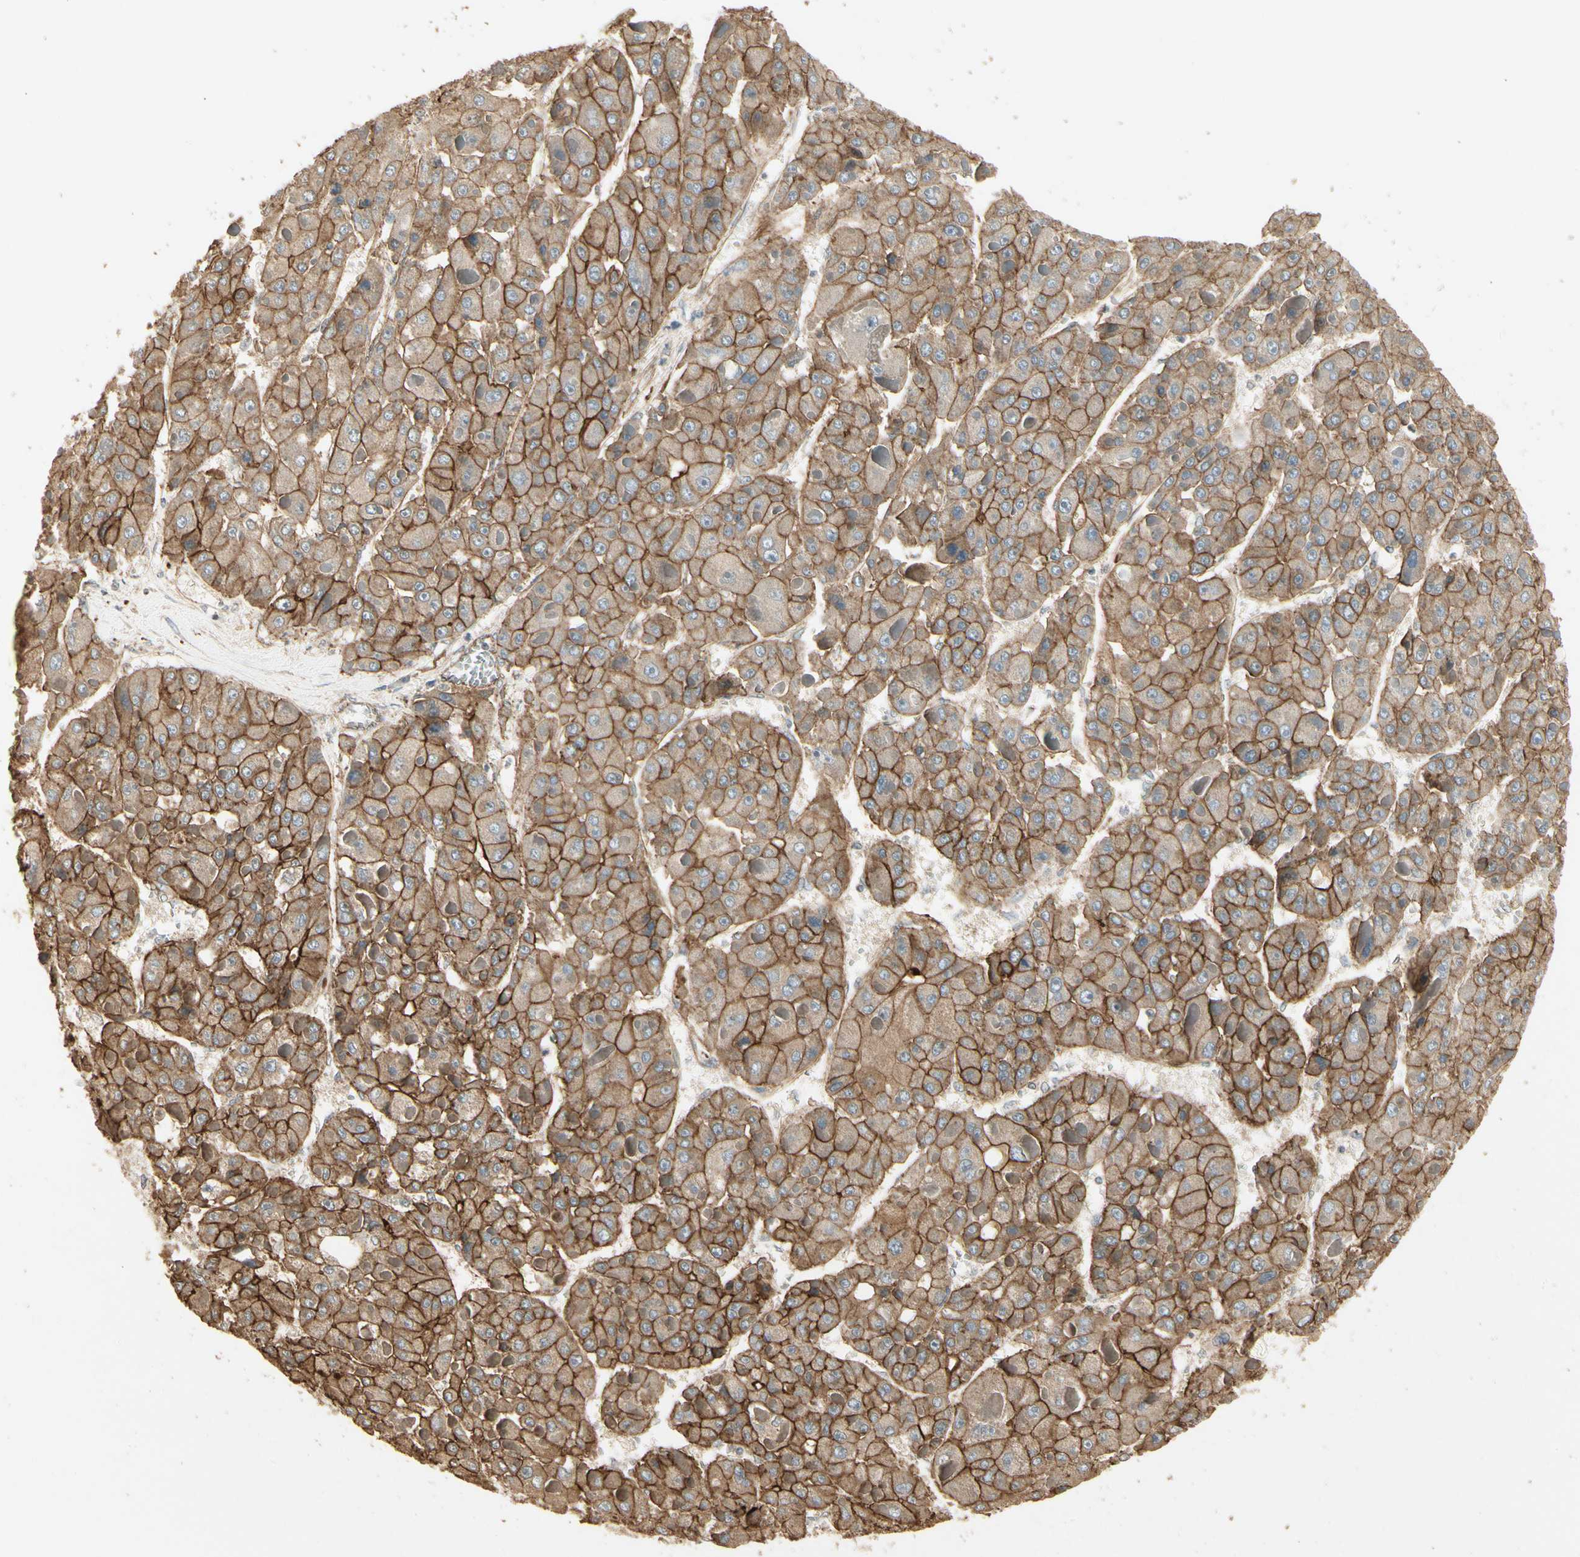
{"staining": {"intensity": "strong", "quantity": ">75%", "location": "cytoplasmic/membranous"}, "tissue": "liver cancer", "cell_type": "Tumor cells", "image_type": "cancer", "snomed": [{"axis": "morphology", "description": "Carcinoma, Hepatocellular, NOS"}, {"axis": "topography", "description": "Liver"}], "caption": "Strong cytoplasmic/membranous protein staining is identified in approximately >75% of tumor cells in liver hepatocellular carcinoma.", "gene": "RNF180", "patient": {"sex": "female", "age": 73}}